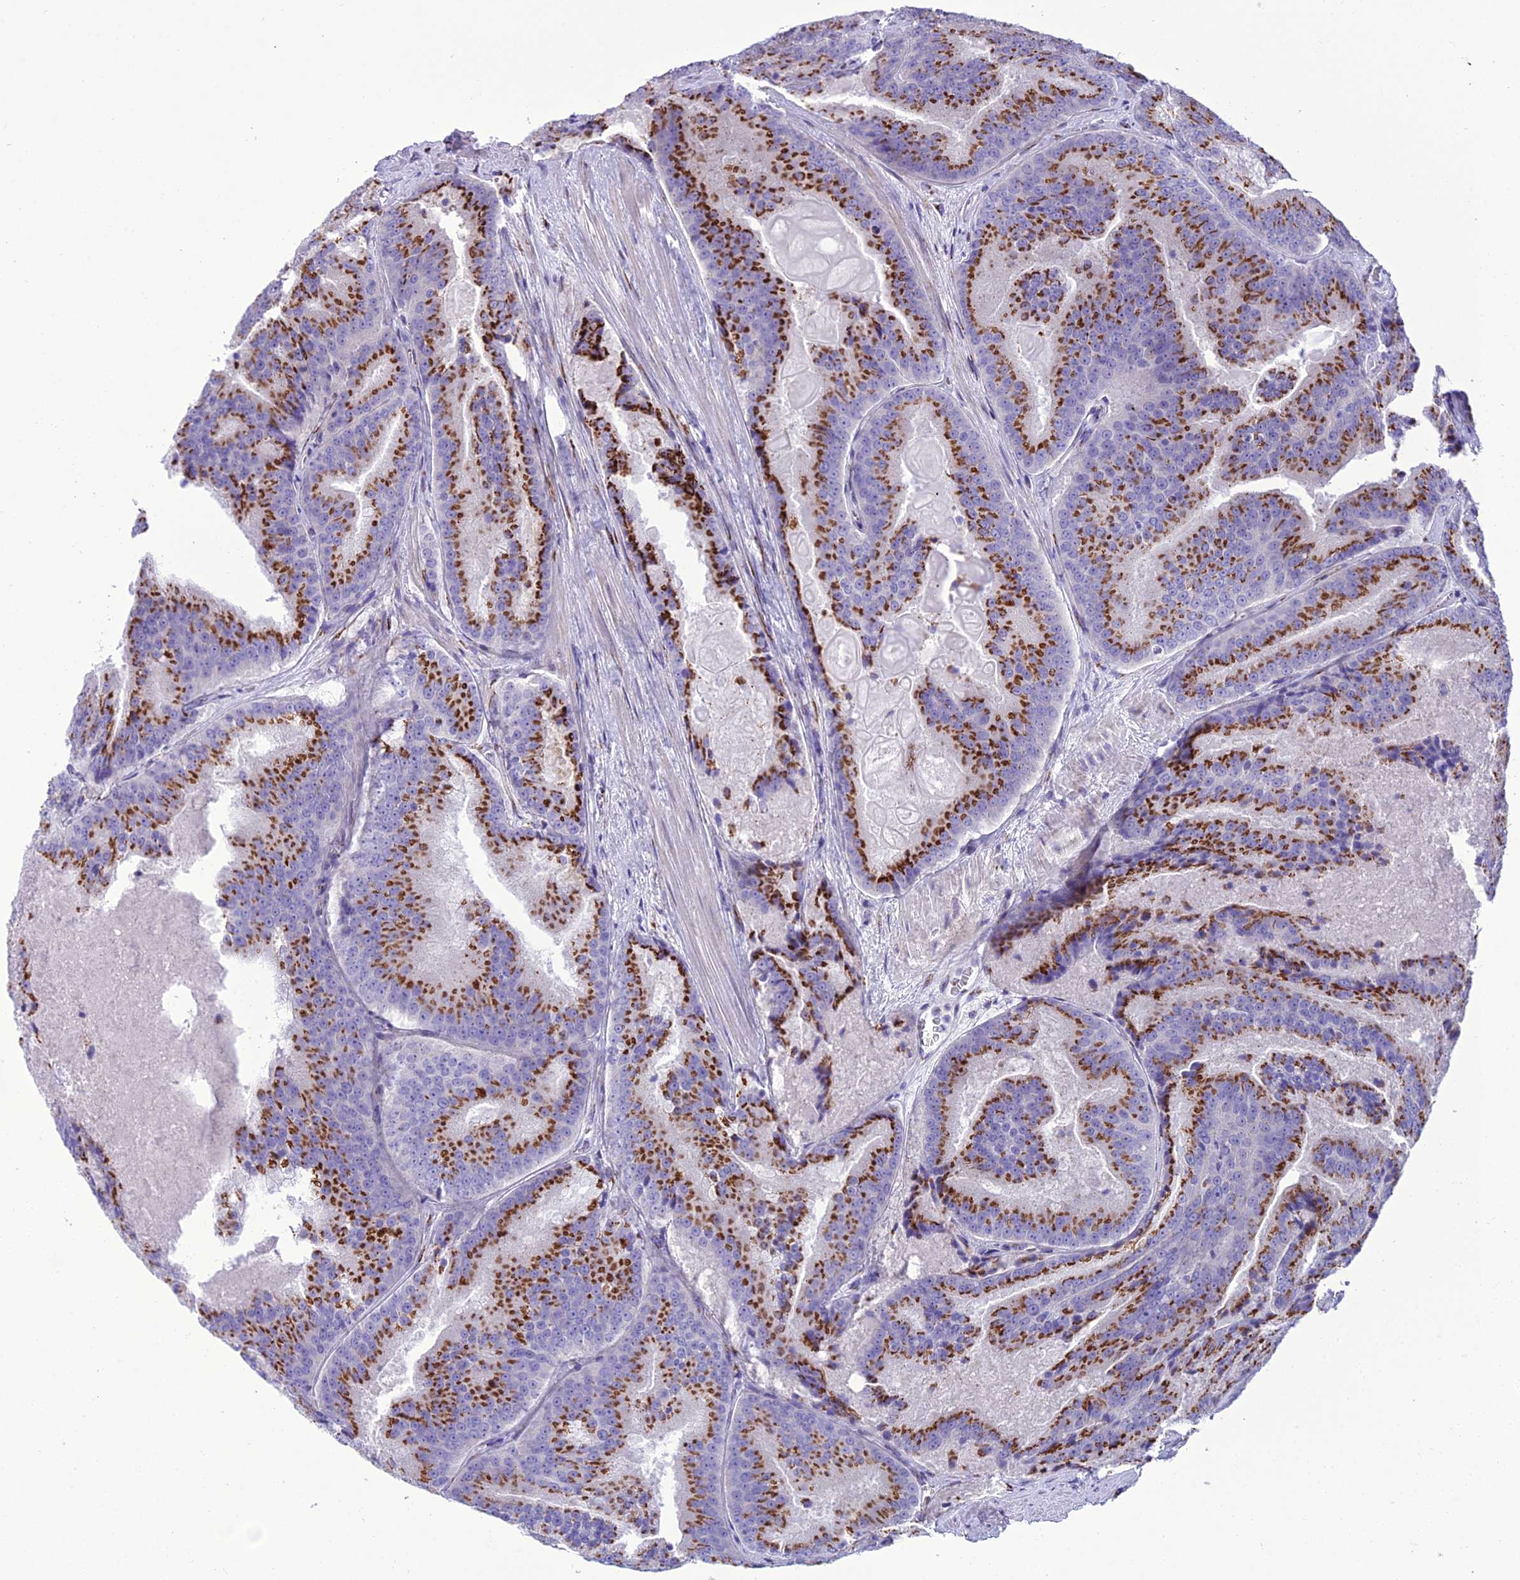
{"staining": {"intensity": "strong", "quantity": ">75%", "location": "cytoplasmic/membranous"}, "tissue": "prostate cancer", "cell_type": "Tumor cells", "image_type": "cancer", "snomed": [{"axis": "morphology", "description": "Adenocarcinoma, High grade"}, {"axis": "topography", "description": "Prostate"}], "caption": "Protein staining of adenocarcinoma (high-grade) (prostate) tissue demonstrates strong cytoplasmic/membranous expression in about >75% of tumor cells.", "gene": "GOLM2", "patient": {"sex": "male", "age": 61}}